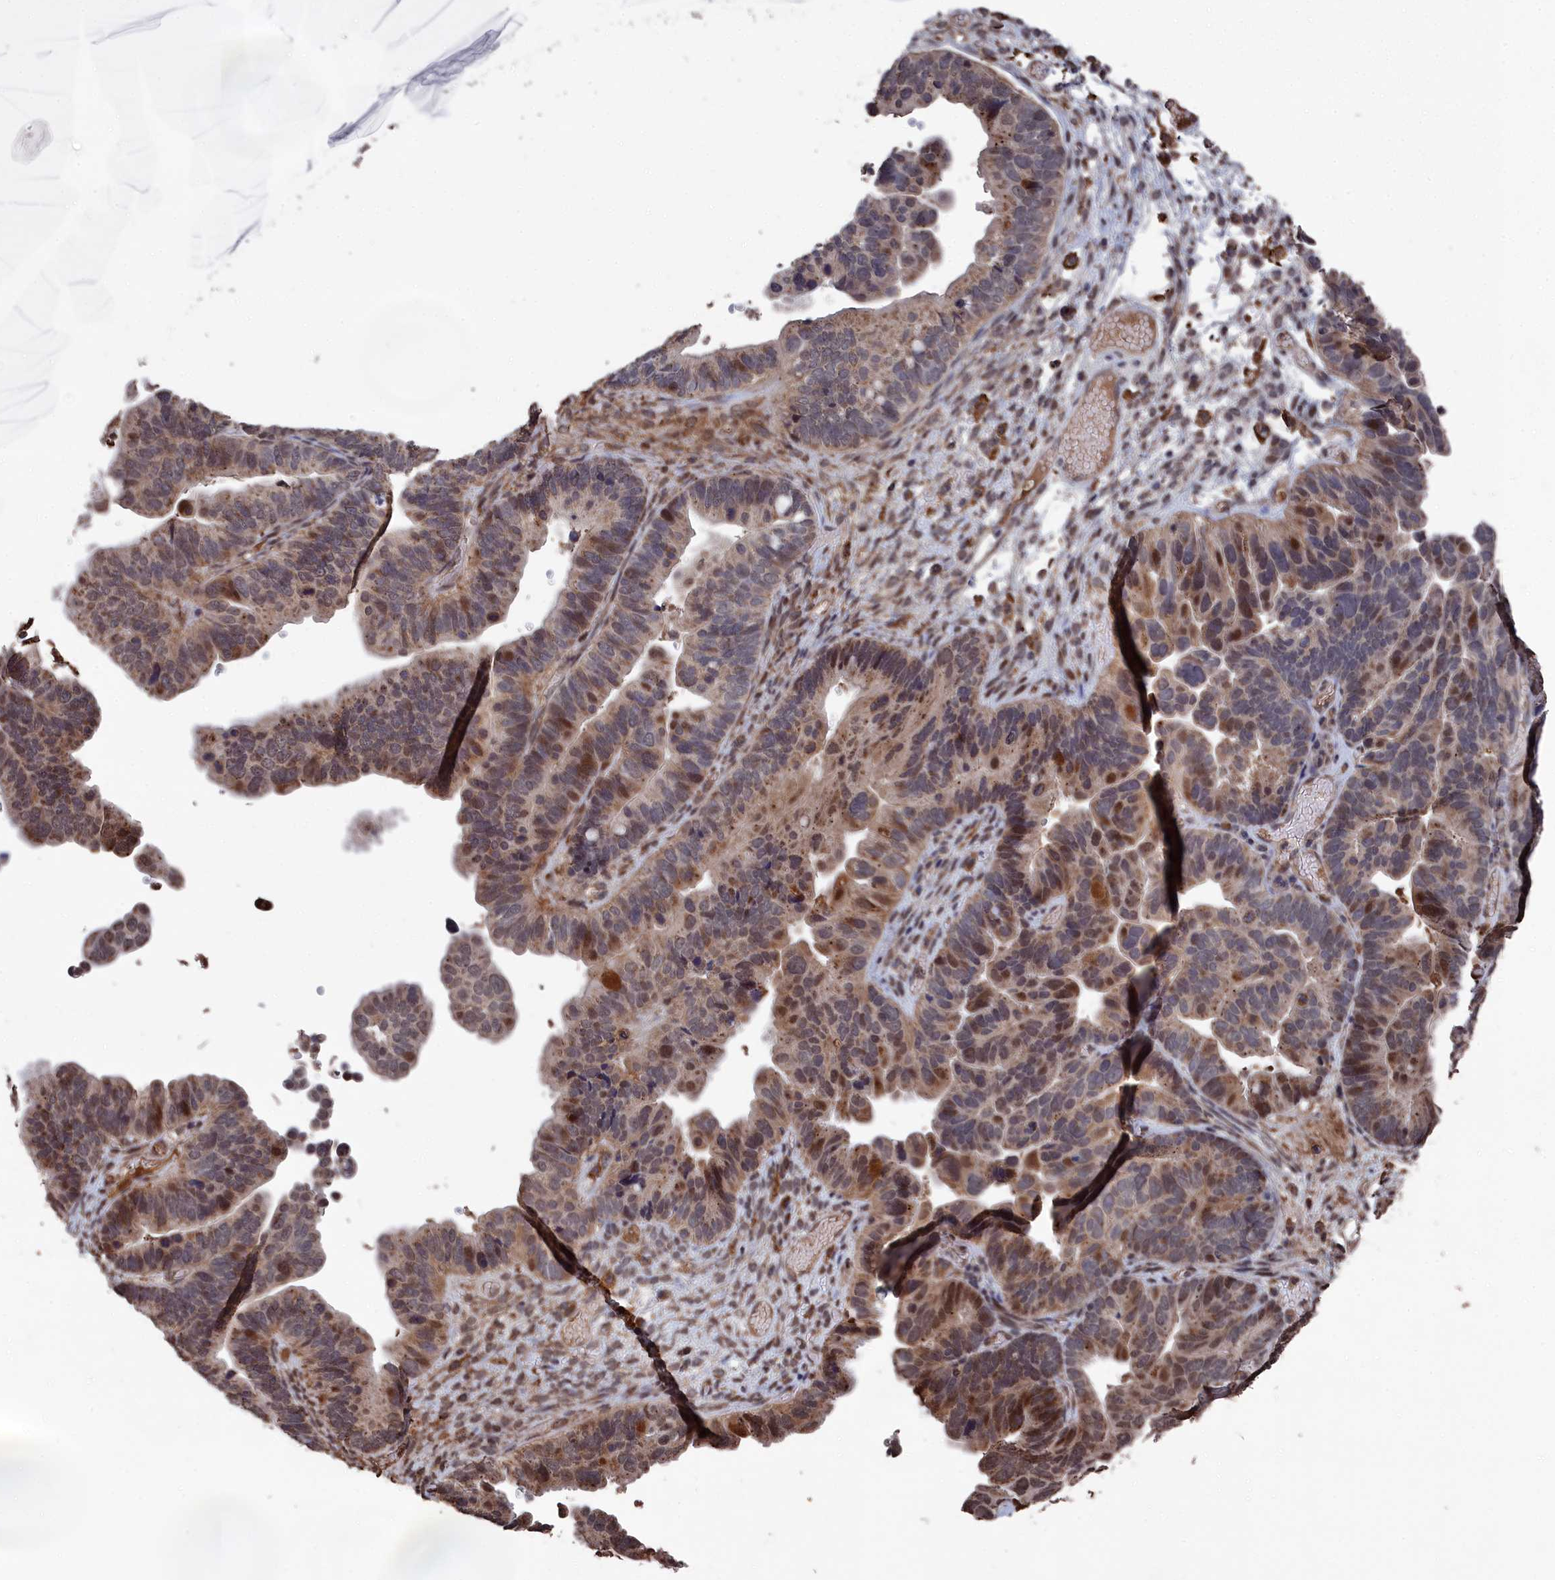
{"staining": {"intensity": "moderate", "quantity": "25%-75%", "location": "nuclear"}, "tissue": "ovarian cancer", "cell_type": "Tumor cells", "image_type": "cancer", "snomed": [{"axis": "morphology", "description": "Cystadenocarcinoma, serous, NOS"}, {"axis": "topography", "description": "Ovary"}], "caption": "This micrograph exhibits IHC staining of serous cystadenocarcinoma (ovarian), with medium moderate nuclear expression in approximately 25%-75% of tumor cells.", "gene": "CEACAM21", "patient": {"sex": "female", "age": 56}}